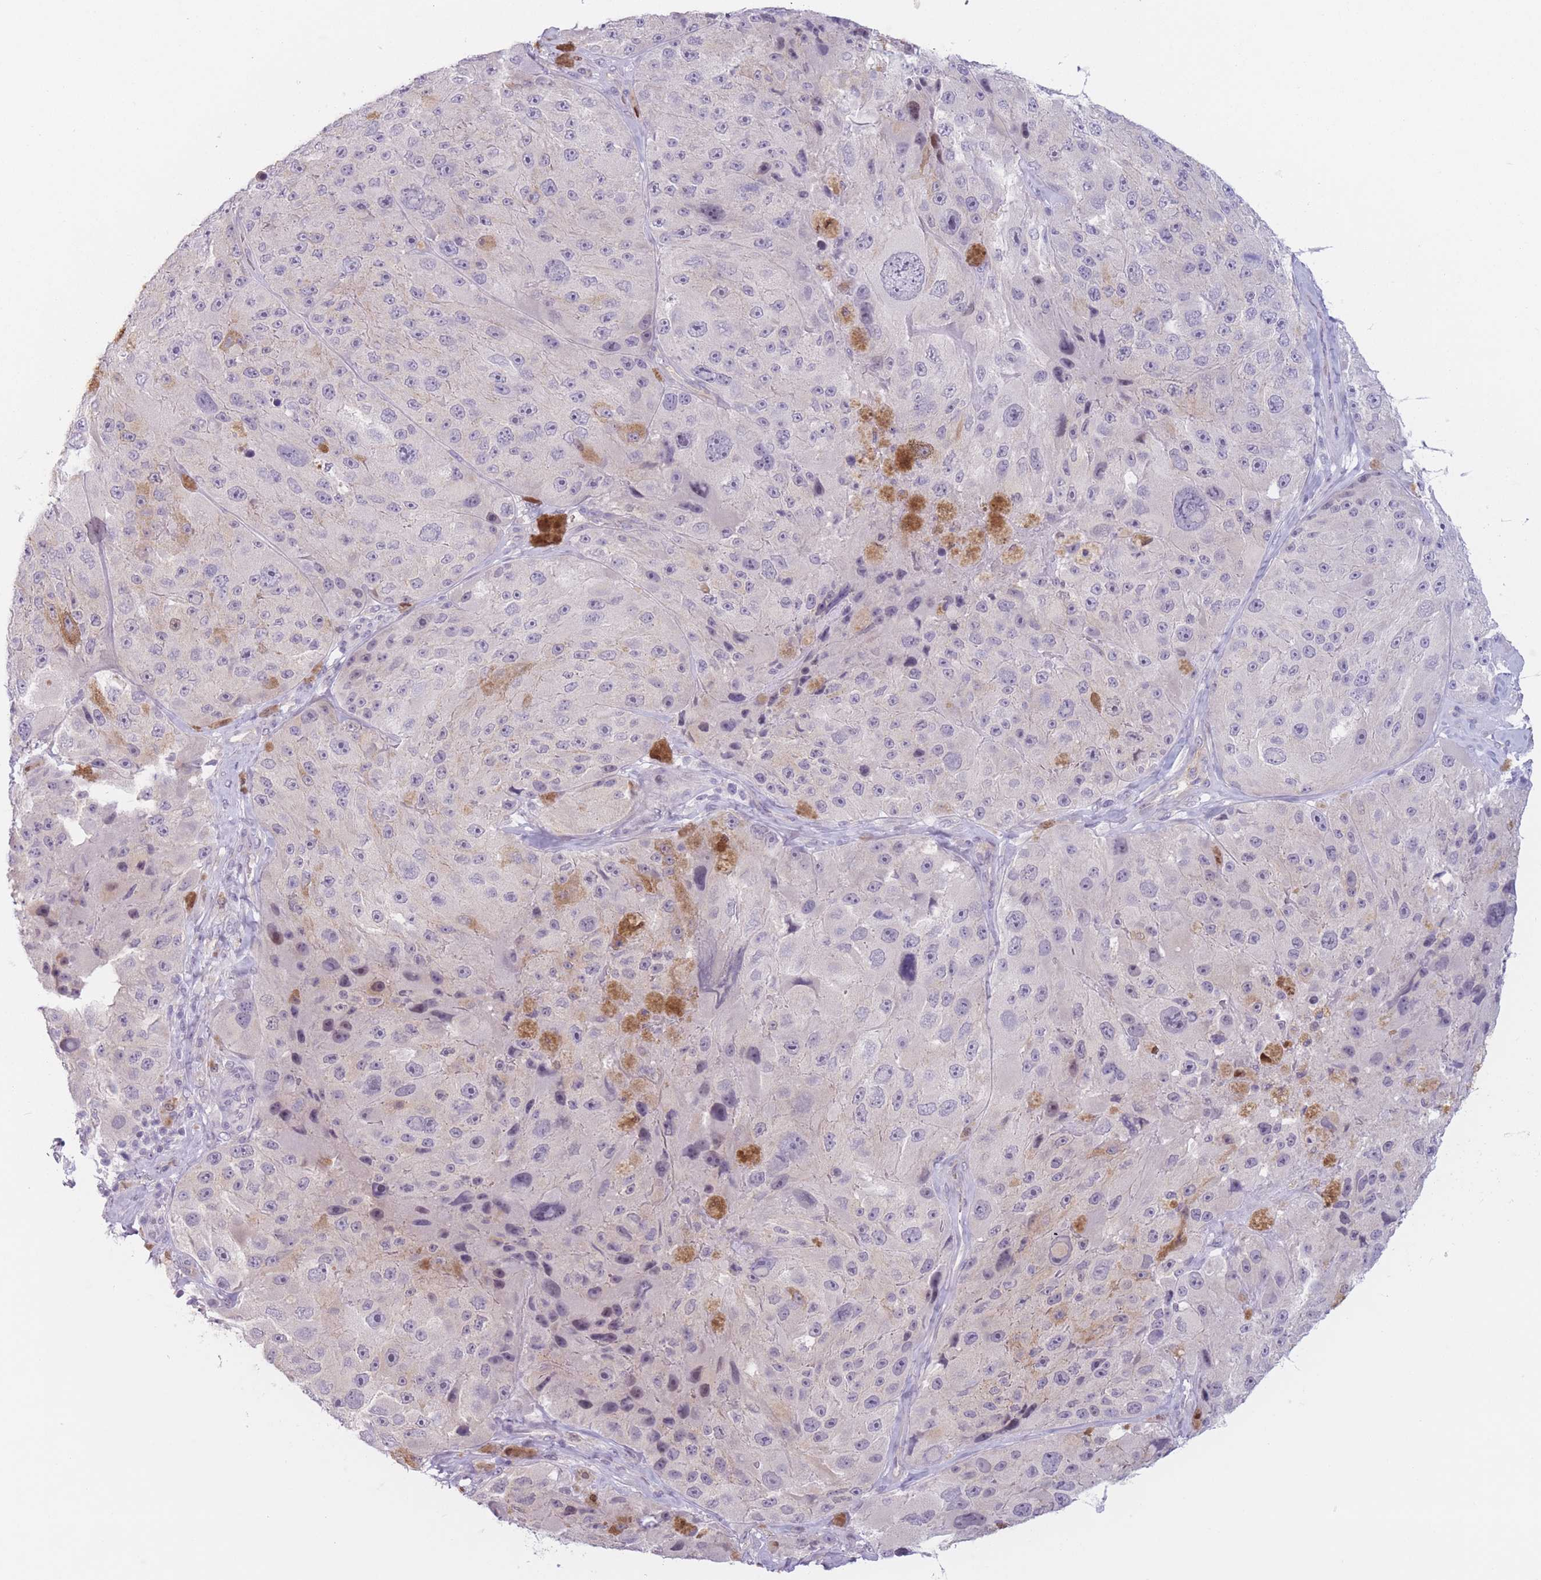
{"staining": {"intensity": "negative", "quantity": "none", "location": "none"}, "tissue": "melanoma", "cell_type": "Tumor cells", "image_type": "cancer", "snomed": [{"axis": "morphology", "description": "Malignant melanoma, Metastatic site"}, {"axis": "topography", "description": "Lymph node"}], "caption": "The image shows no staining of tumor cells in melanoma.", "gene": "ZNF439", "patient": {"sex": "male", "age": 62}}